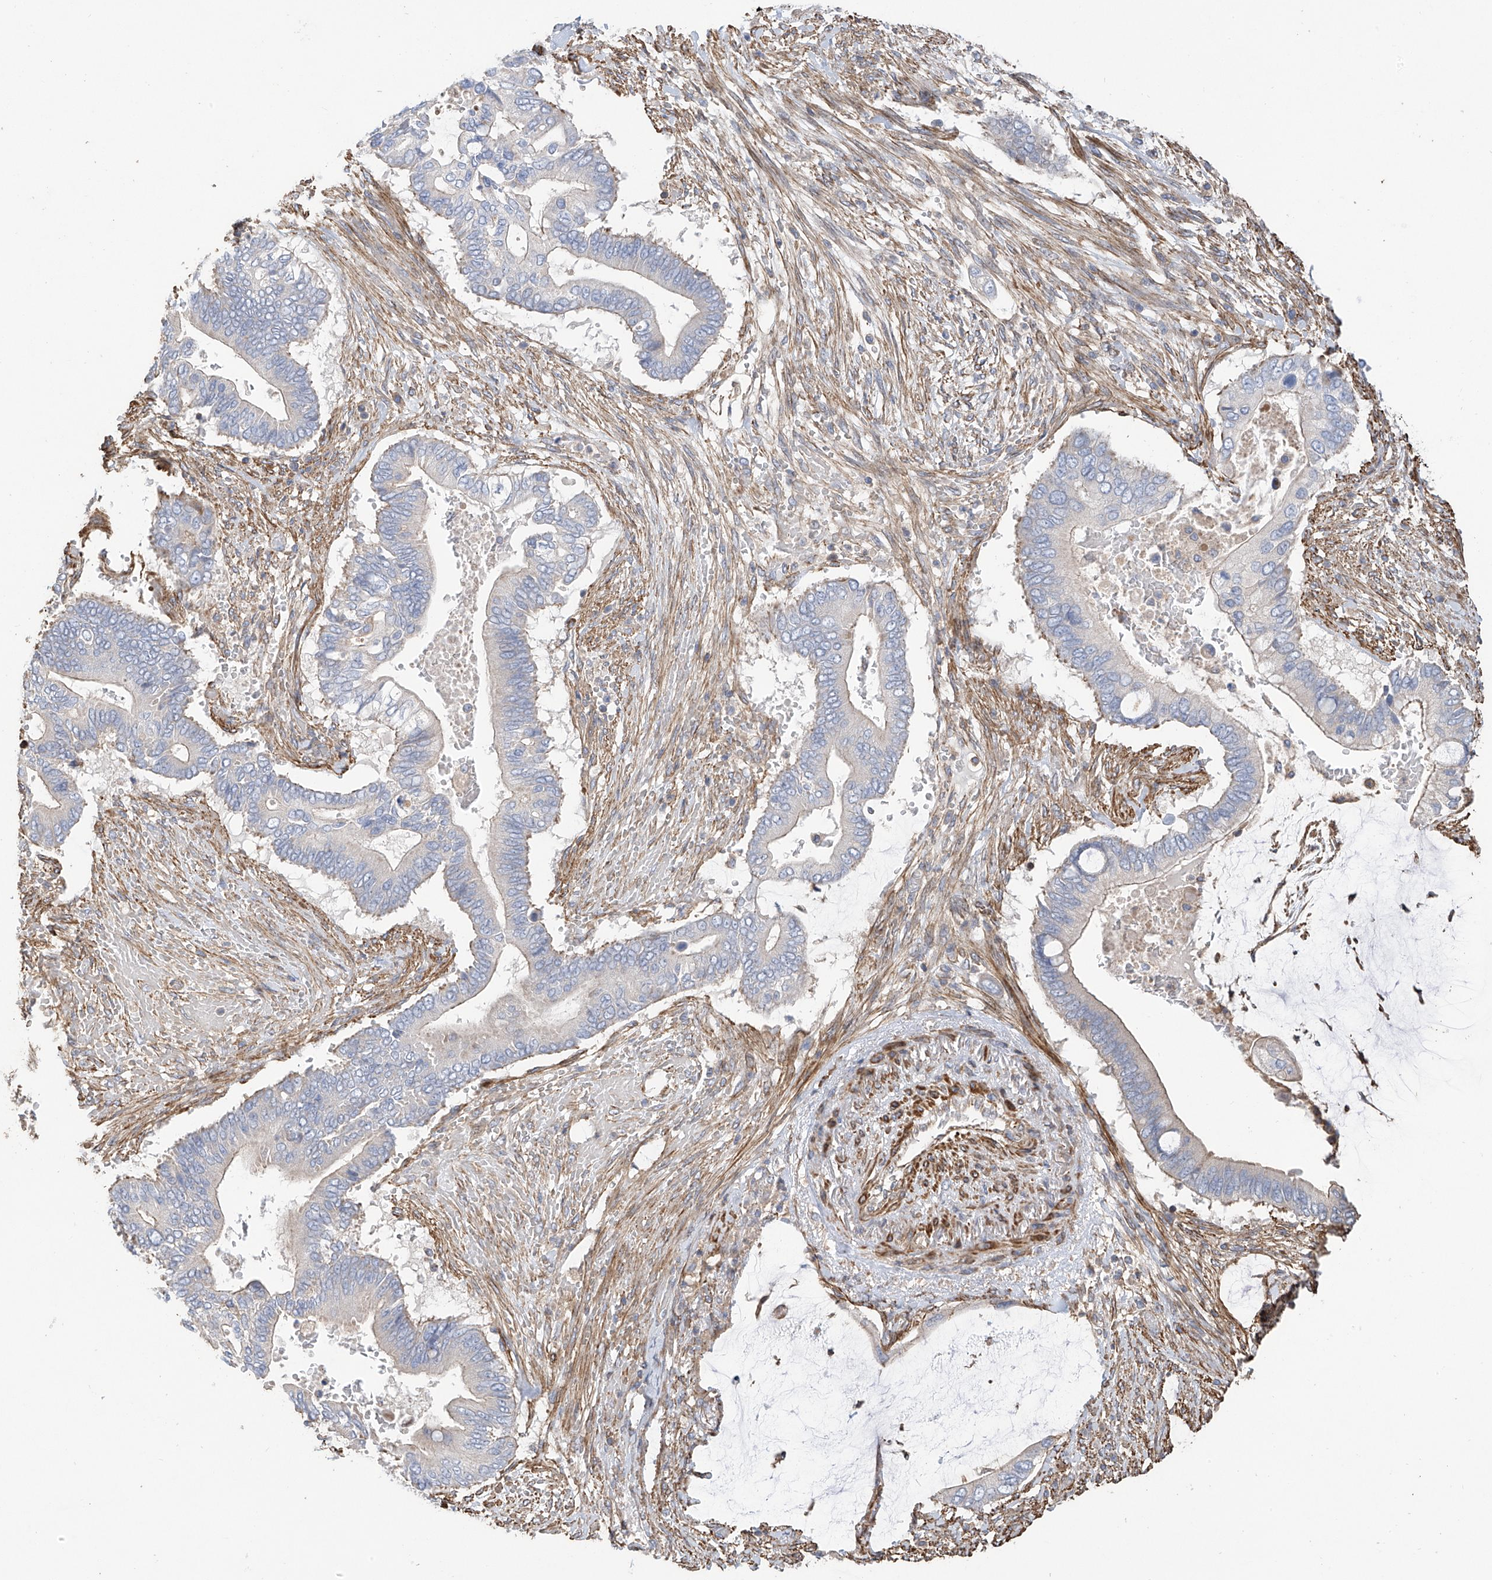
{"staining": {"intensity": "negative", "quantity": "none", "location": "none"}, "tissue": "pancreatic cancer", "cell_type": "Tumor cells", "image_type": "cancer", "snomed": [{"axis": "morphology", "description": "Adenocarcinoma, NOS"}, {"axis": "topography", "description": "Pancreas"}], "caption": "DAB (3,3'-diaminobenzidine) immunohistochemical staining of adenocarcinoma (pancreatic) displays no significant expression in tumor cells.", "gene": "SLC43A3", "patient": {"sex": "male", "age": 68}}